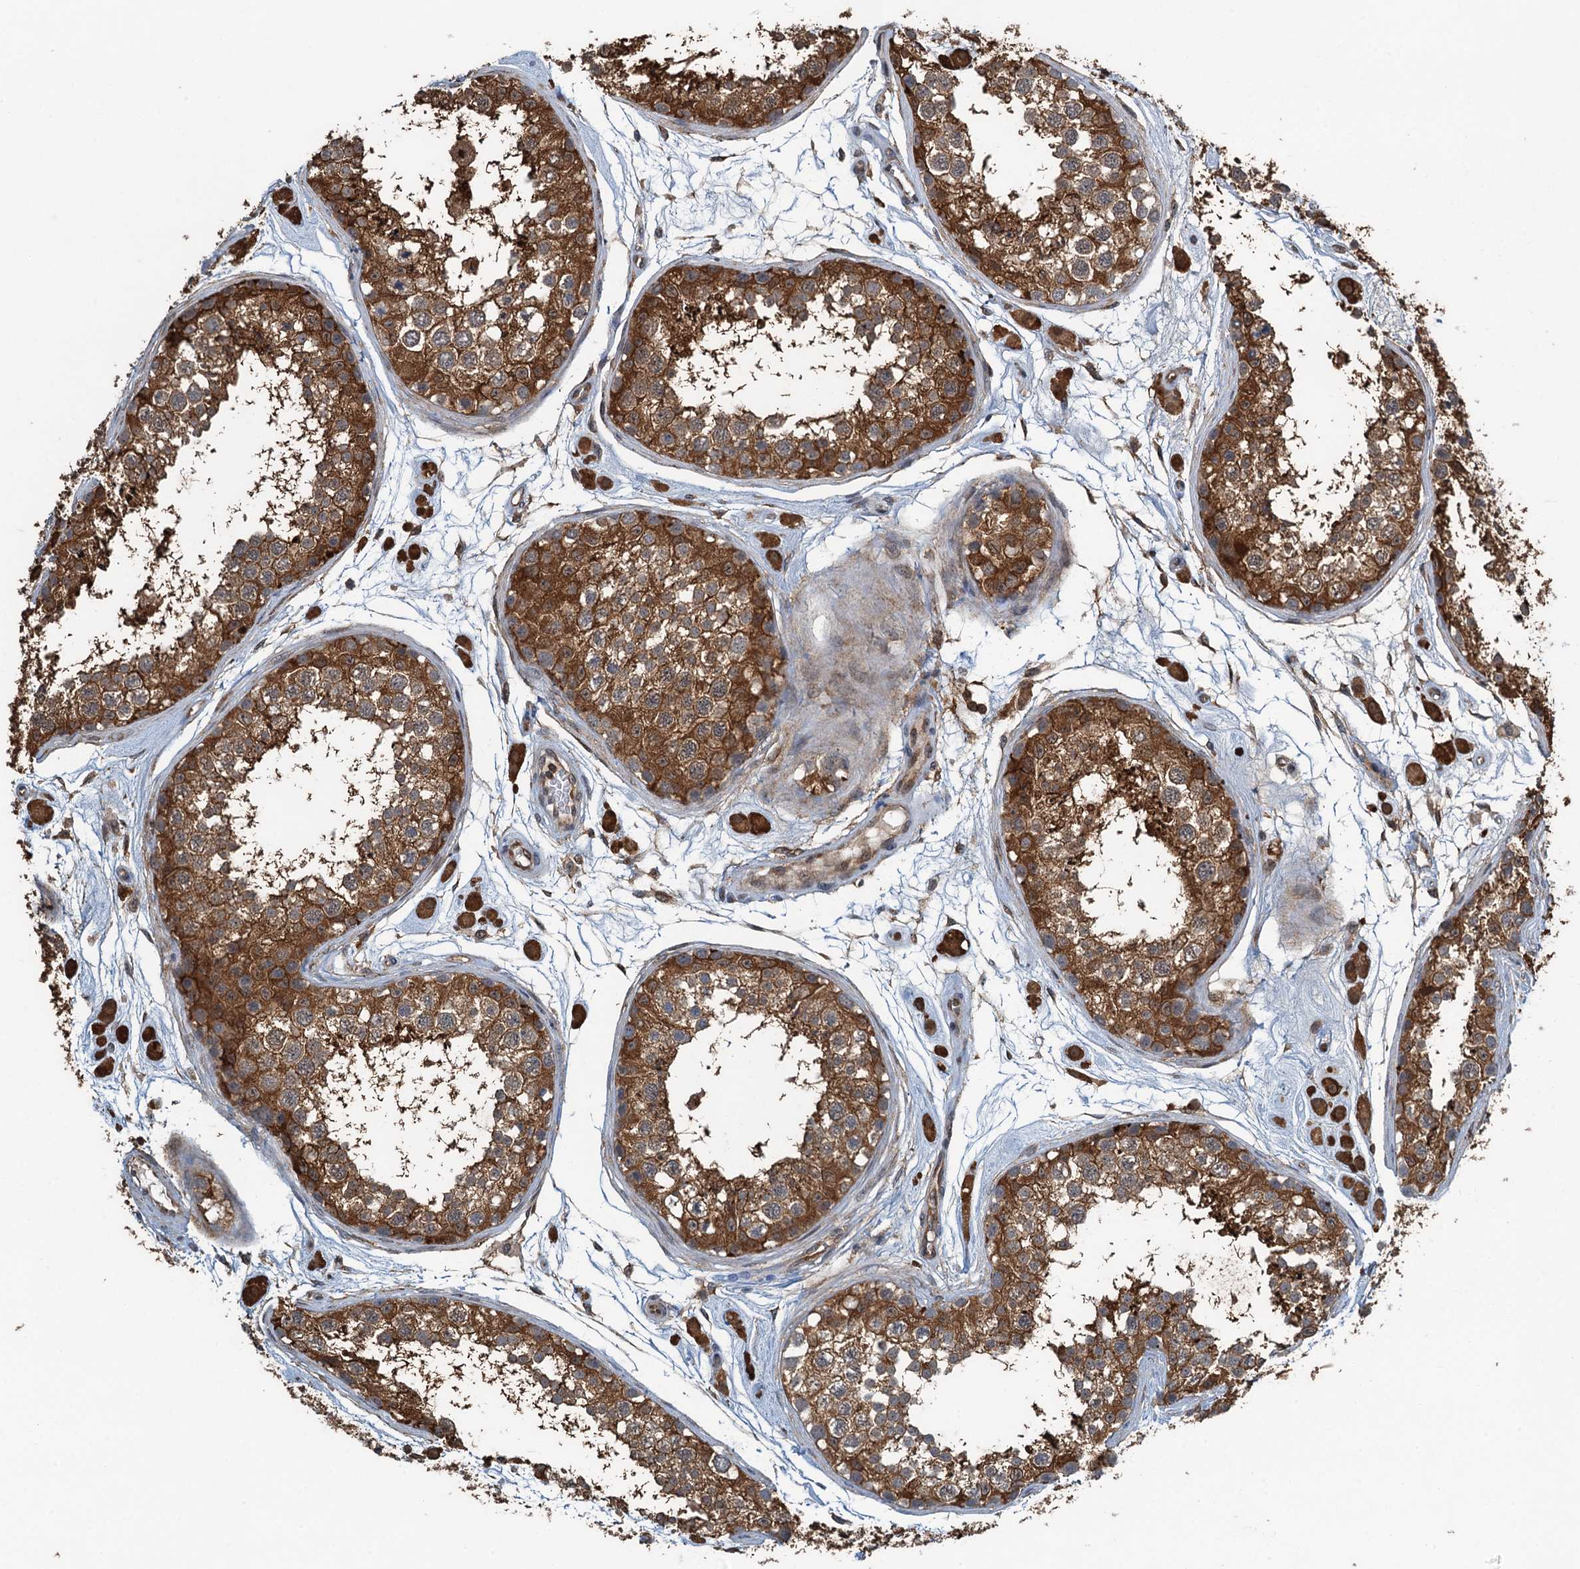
{"staining": {"intensity": "strong", "quantity": ">75%", "location": "cytoplasmic/membranous"}, "tissue": "testis", "cell_type": "Cells in seminiferous ducts", "image_type": "normal", "snomed": [{"axis": "morphology", "description": "Normal tissue, NOS"}, {"axis": "topography", "description": "Testis"}], "caption": "Testis stained for a protein (brown) exhibits strong cytoplasmic/membranous positive expression in about >75% of cells in seminiferous ducts.", "gene": "WHAMM", "patient": {"sex": "male", "age": 25}}